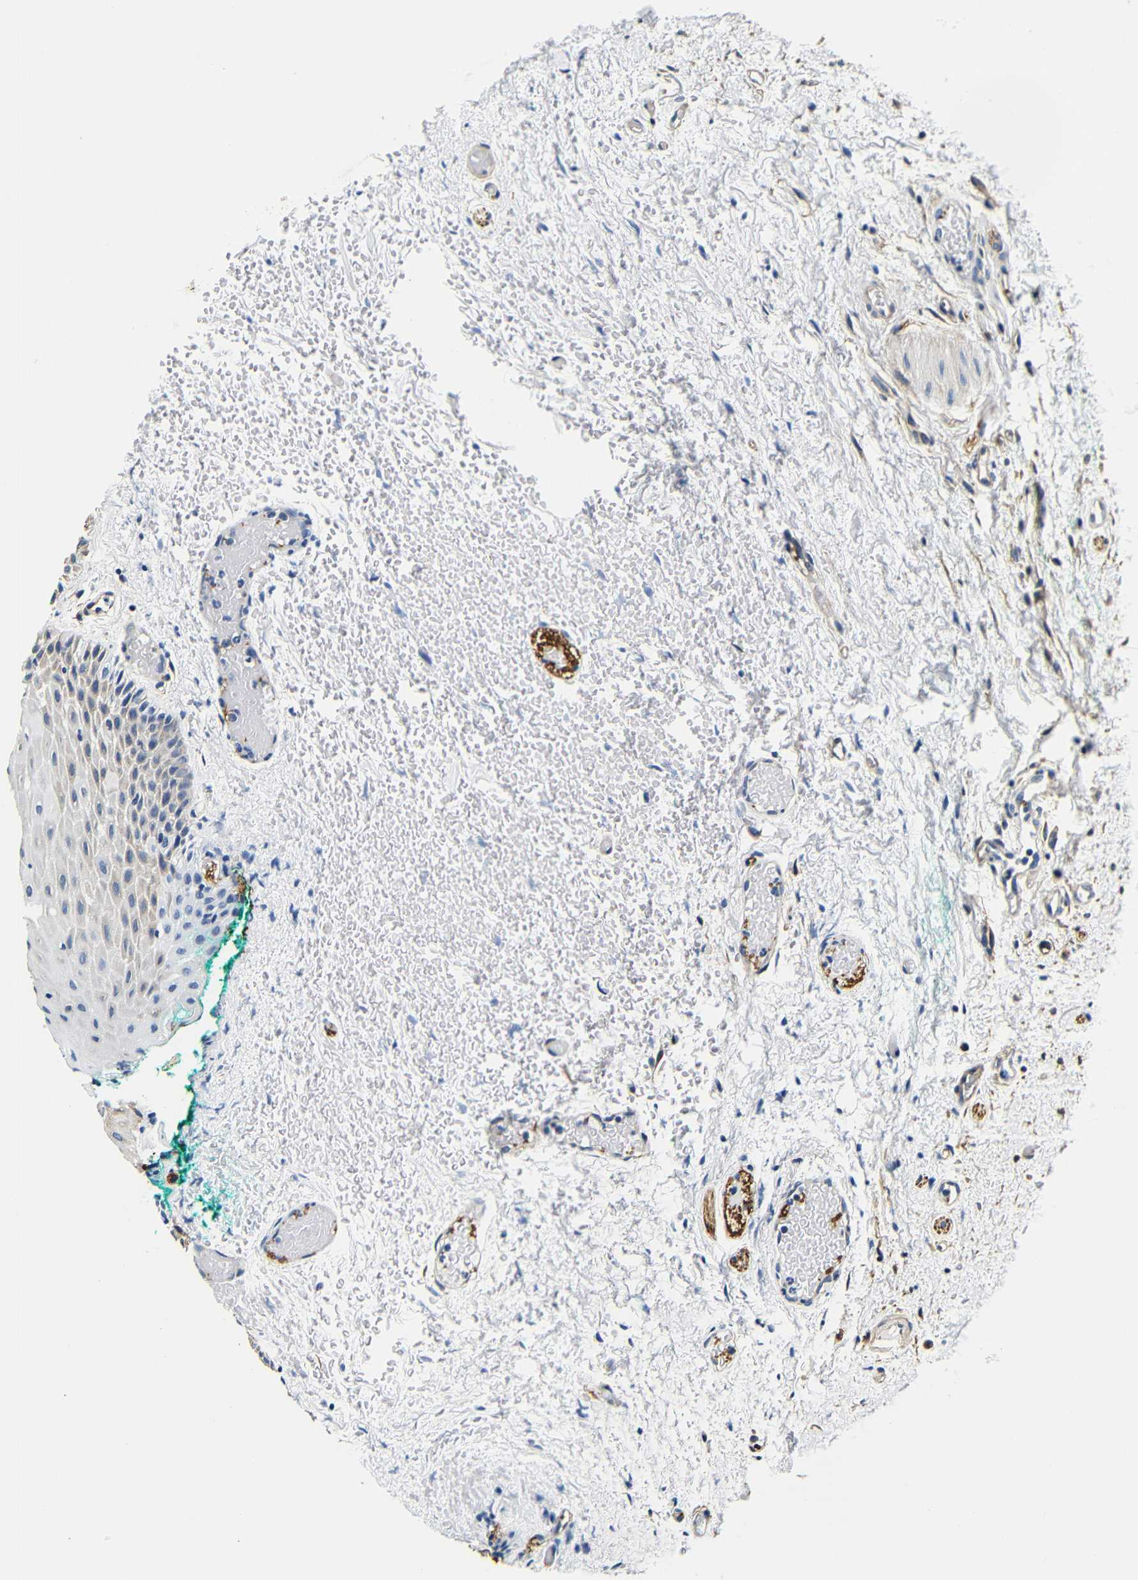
{"staining": {"intensity": "negative", "quantity": "none", "location": "none"}, "tissue": "oral mucosa", "cell_type": "Squamous epithelial cells", "image_type": "normal", "snomed": [{"axis": "morphology", "description": "Normal tissue, NOS"}, {"axis": "morphology", "description": "Squamous cell carcinoma, NOS"}, {"axis": "topography", "description": "Oral tissue"}, {"axis": "topography", "description": "Salivary gland"}, {"axis": "topography", "description": "Head-Neck"}], "caption": "Protein analysis of benign oral mucosa shows no significant staining in squamous epithelial cells.", "gene": "GP1BA", "patient": {"sex": "female", "age": 62}}